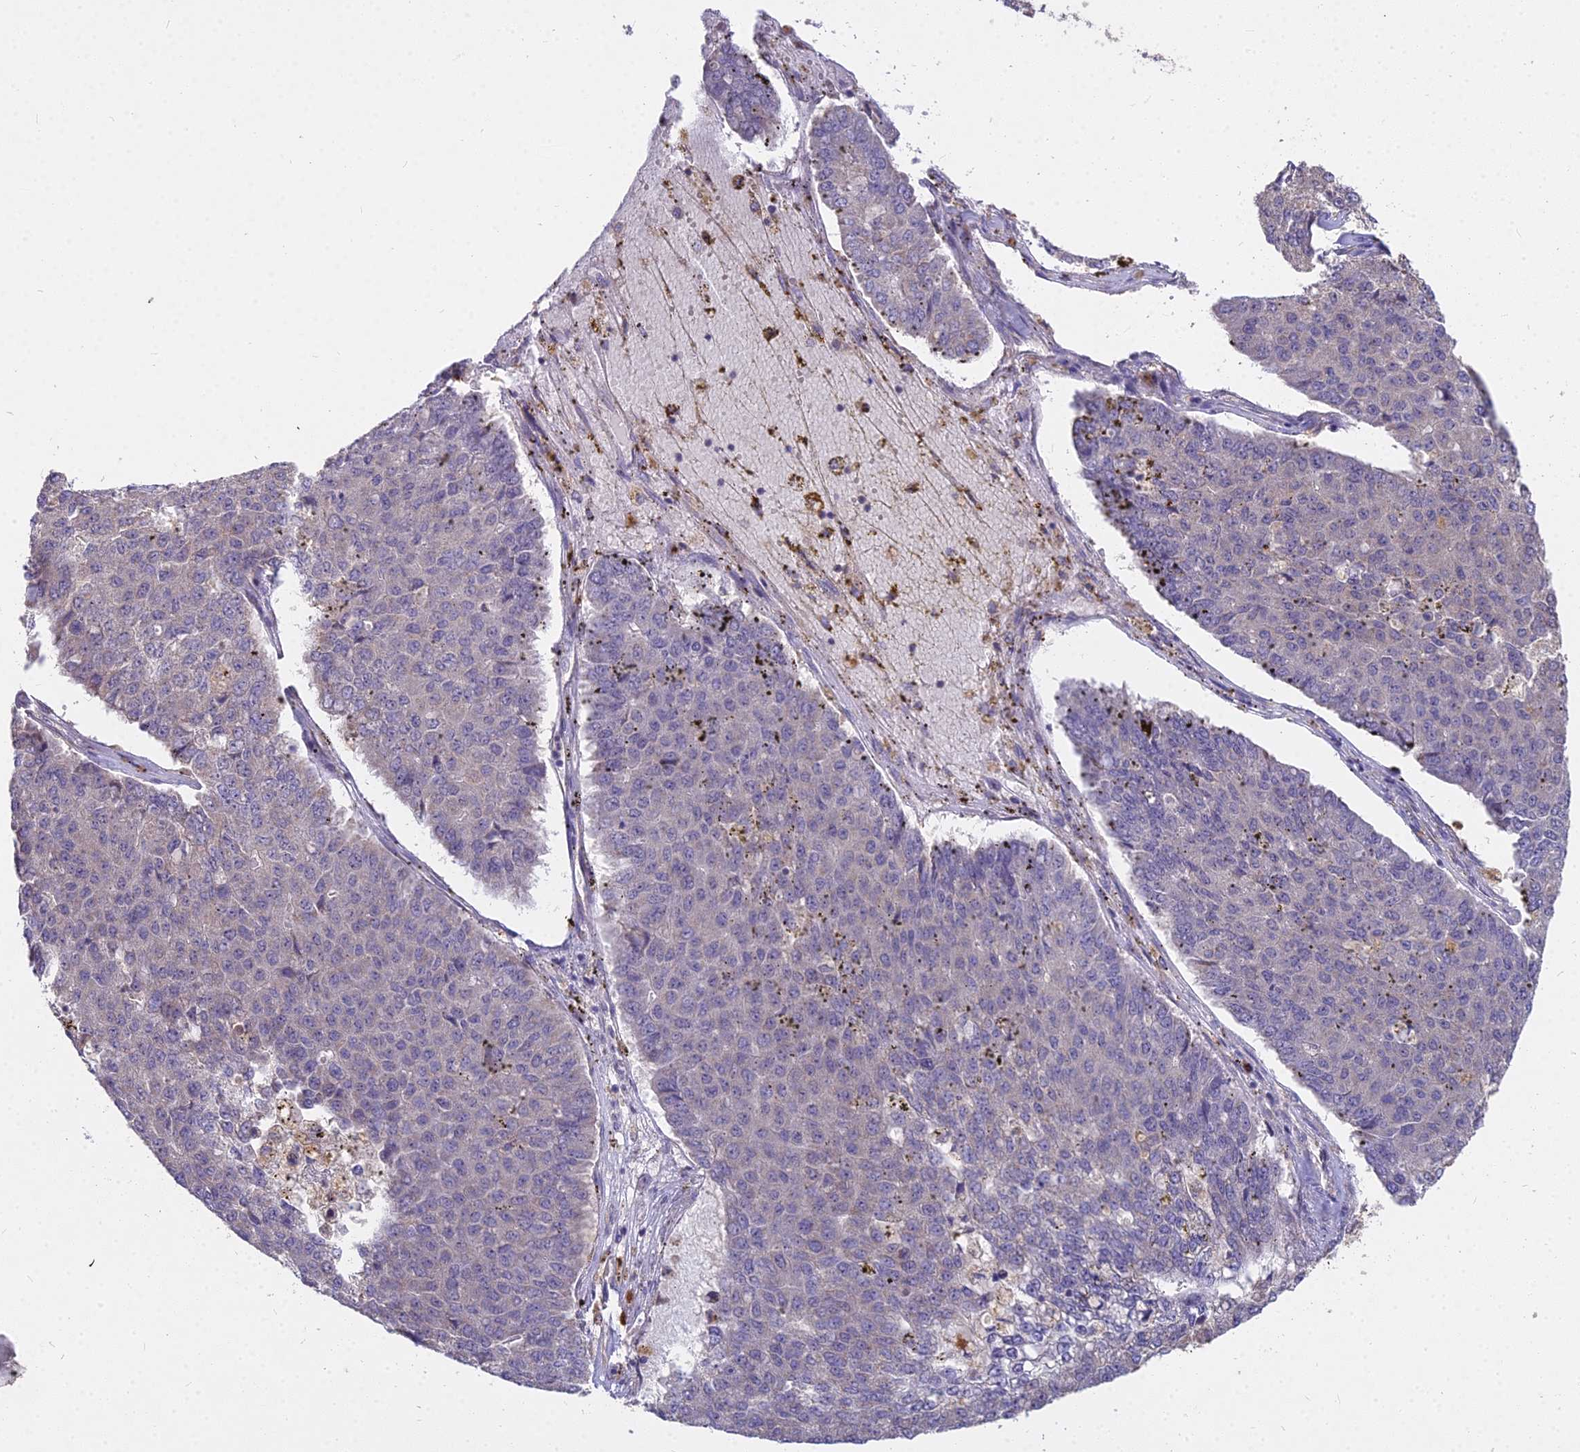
{"staining": {"intensity": "negative", "quantity": "none", "location": "none"}, "tissue": "pancreatic cancer", "cell_type": "Tumor cells", "image_type": "cancer", "snomed": [{"axis": "morphology", "description": "Adenocarcinoma, NOS"}, {"axis": "topography", "description": "Pancreas"}], "caption": "DAB immunohistochemical staining of adenocarcinoma (pancreatic) displays no significant expression in tumor cells.", "gene": "MICU2", "patient": {"sex": "male", "age": 50}}